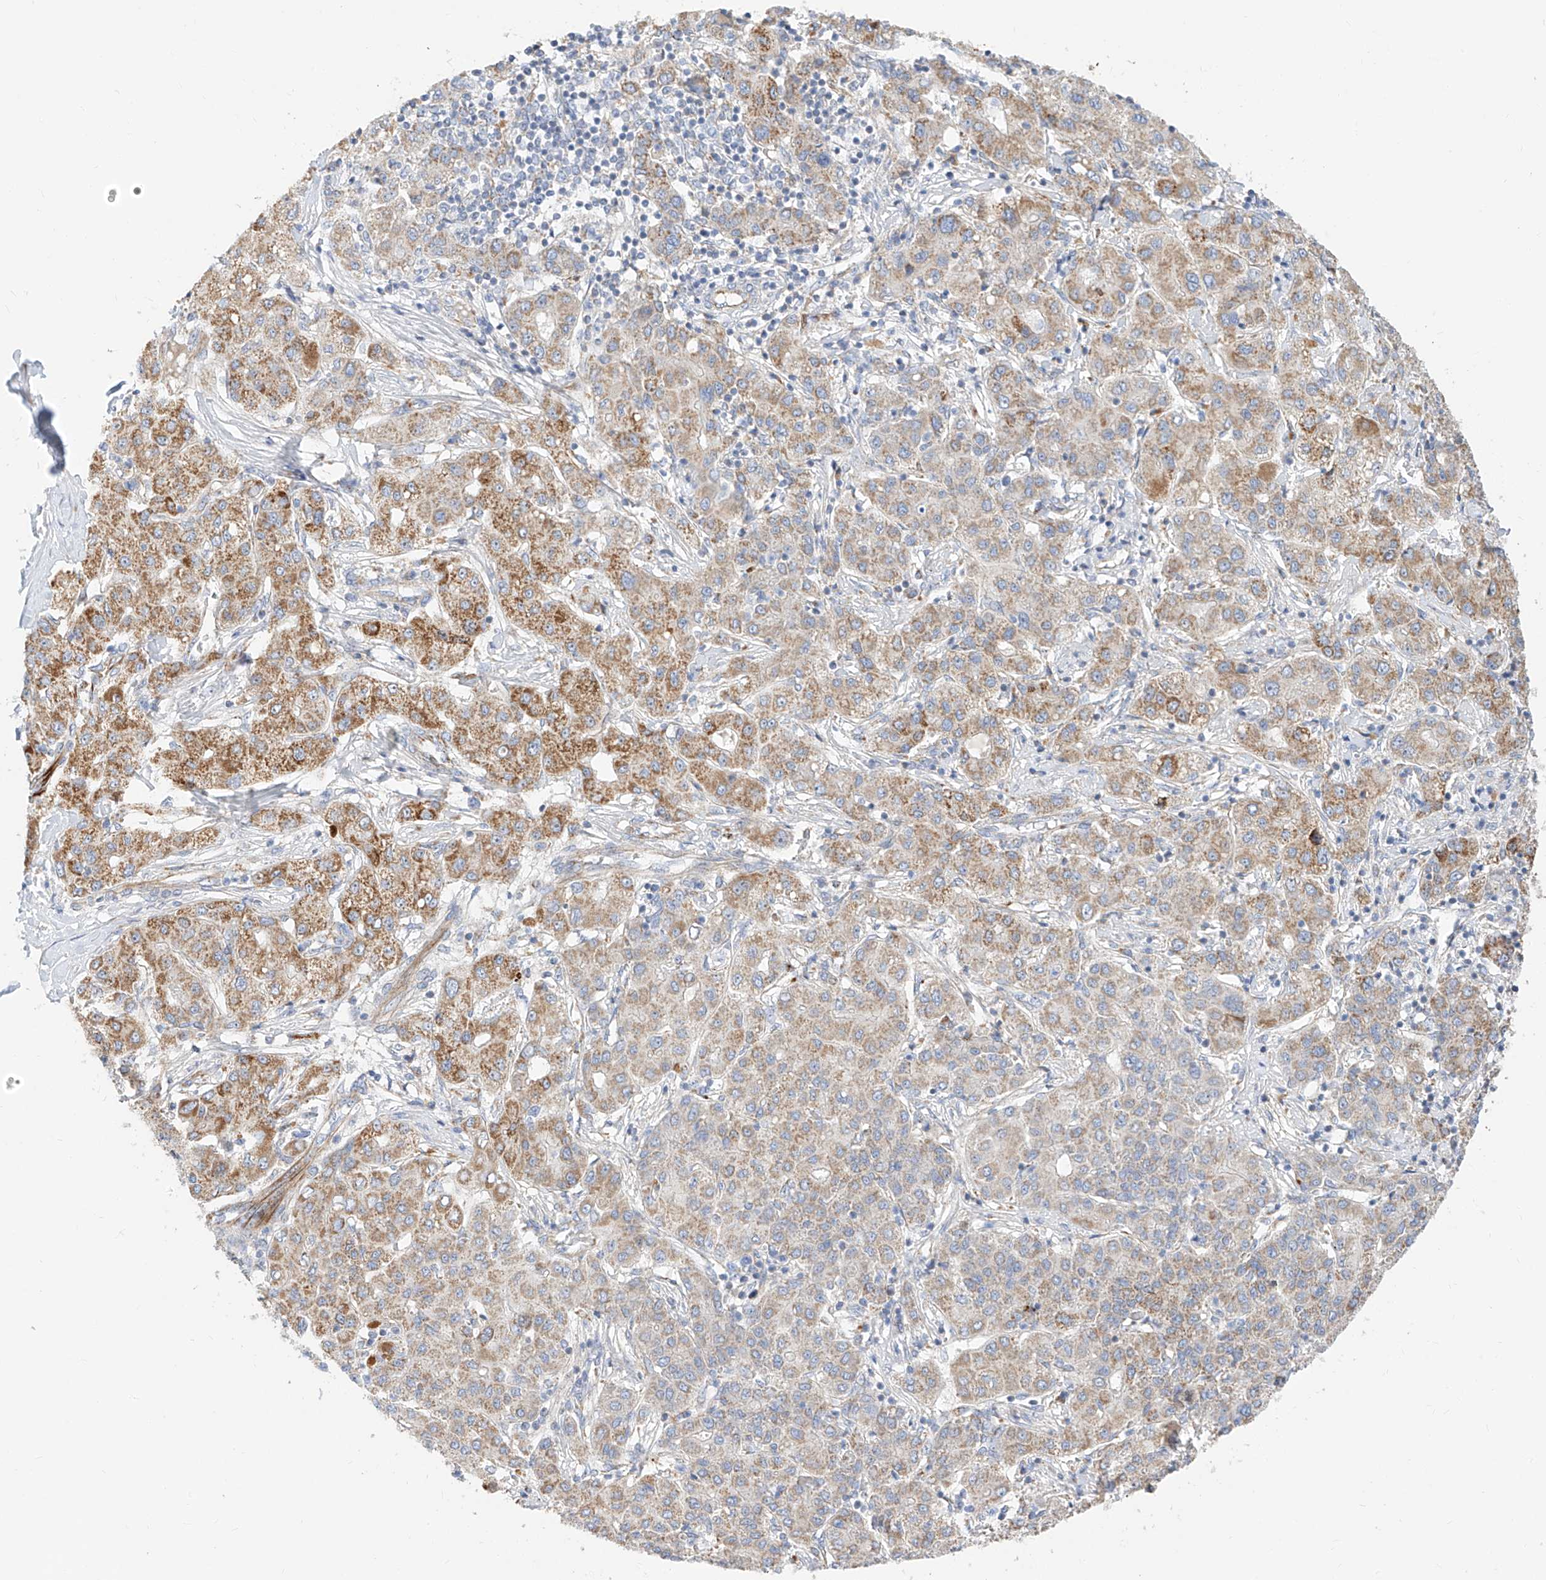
{"staining": {"intensity": "moderate", "quantity": "25%-75%", "location": "cytoplasmic/membranous"}, "tissue": "liver cancer", "cell_type": "Tumor cells", "image_type": "cancer", "snomed": [{"axis": "morphology", "description": "Carcinoma, Hepatocellular, NOS"}, {"axis": "topography", "description": "Liver"}], "caption": "Protein analysis of liver hepatocellular carcinoma tissue displays moderate cytoplasmic/membranous positivity in approximately 25%-75% of tumor cells.", "gene": "CST9", "patient": {"sex": "male", "age": 65}}